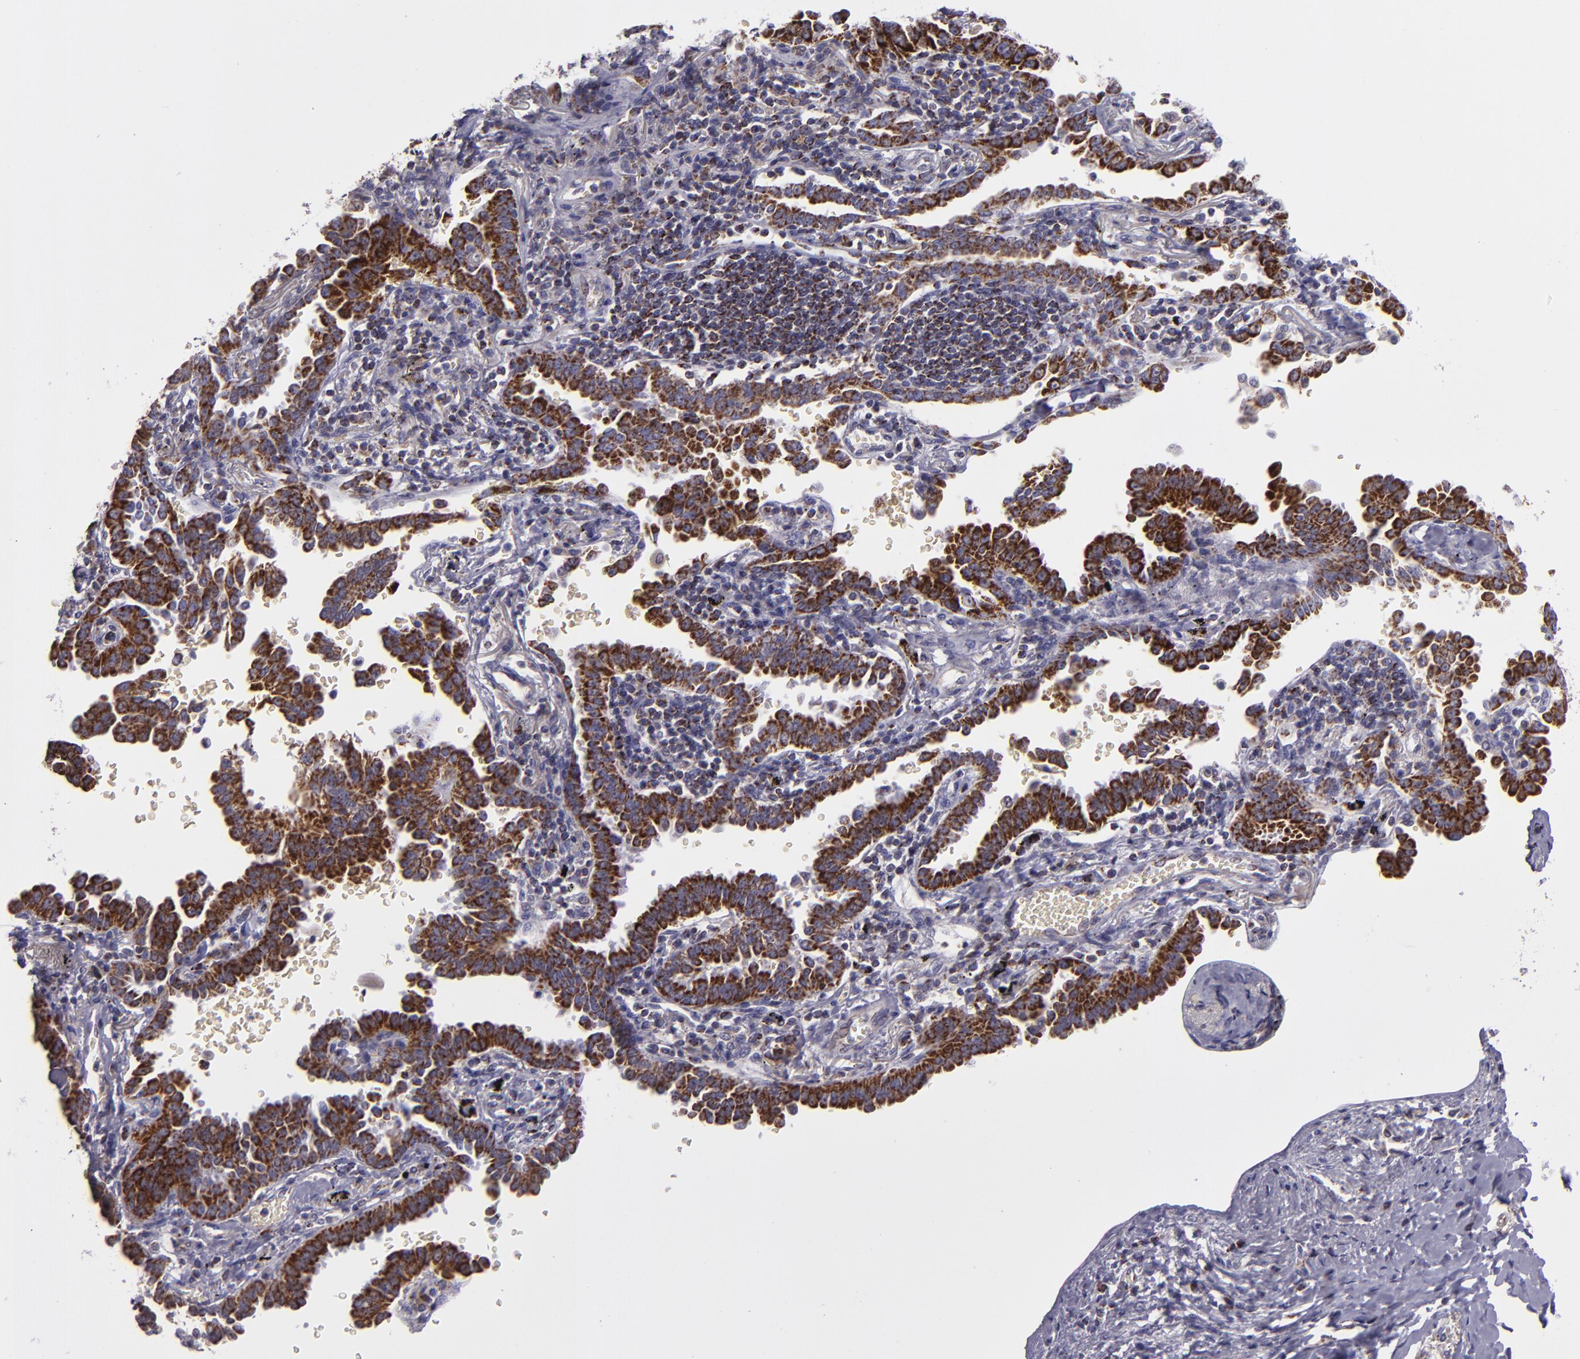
{"staining": {"intensity": "moderate", "quantity": ">75%", "location": "cytoplasmic/membranous"}, "tissue": "lung cancer", "cell_type": "Tumor cells", "image_type": "cancer", "snomed": [{"axis": "morphology", "description": "Adenocarcinoma, NOS"}, {"axis": "topography", "description": "Lung"}], "caption": "Brown immunohistochemical staining in human lung adenocarcinoma reveals moderate cytoplasmic/membranous staining in approximately >75% of tumor cells. Ihc stains the protein in brown and the nuclei are stained blue.", "gene": "HSPD1", "patient": {"sex": "female", "age": 64}}